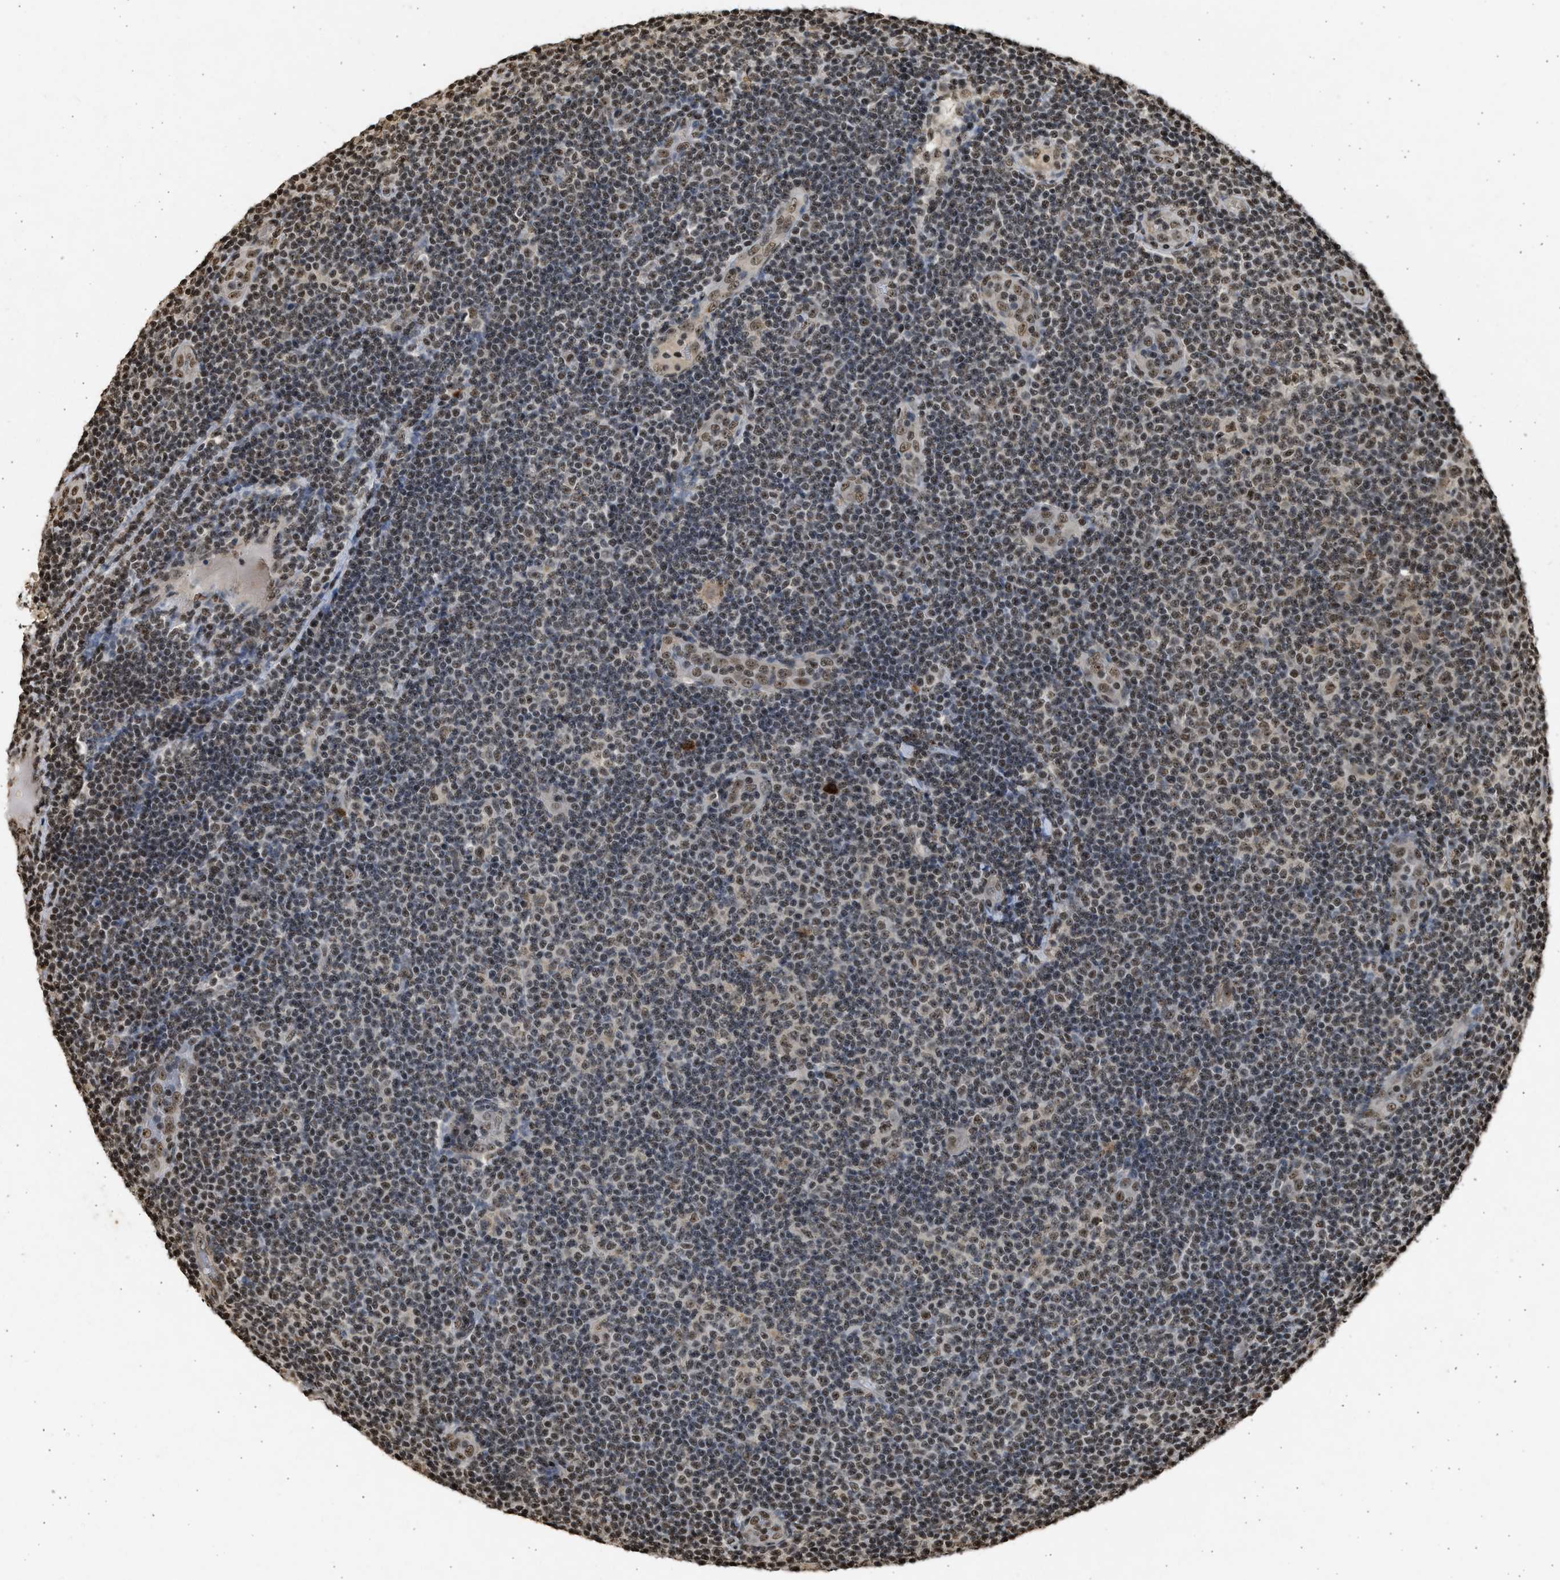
{"staining": {"intensity": "moderate", "quantity": ">75%", "location": "nuclear"}, "tissue": "lymphoma", "cell_type": "Tumor cells", "image_type": "cancer", "snomed": [{"axis": "morphology", "description": "Malignant lymphoma, non-Hodgkin's type, Low grade"}, {"axis": "topography", "description": "Lymph node"}], "caption": "Protein staining of malignant lymphoma, non-Hodgkin's type (low-grade) tissue shows moderate nuclear staining in approximately >75% of tumor cells.", "gene": "TFDP2", "patient": {"sex": "male", "age": 83}}